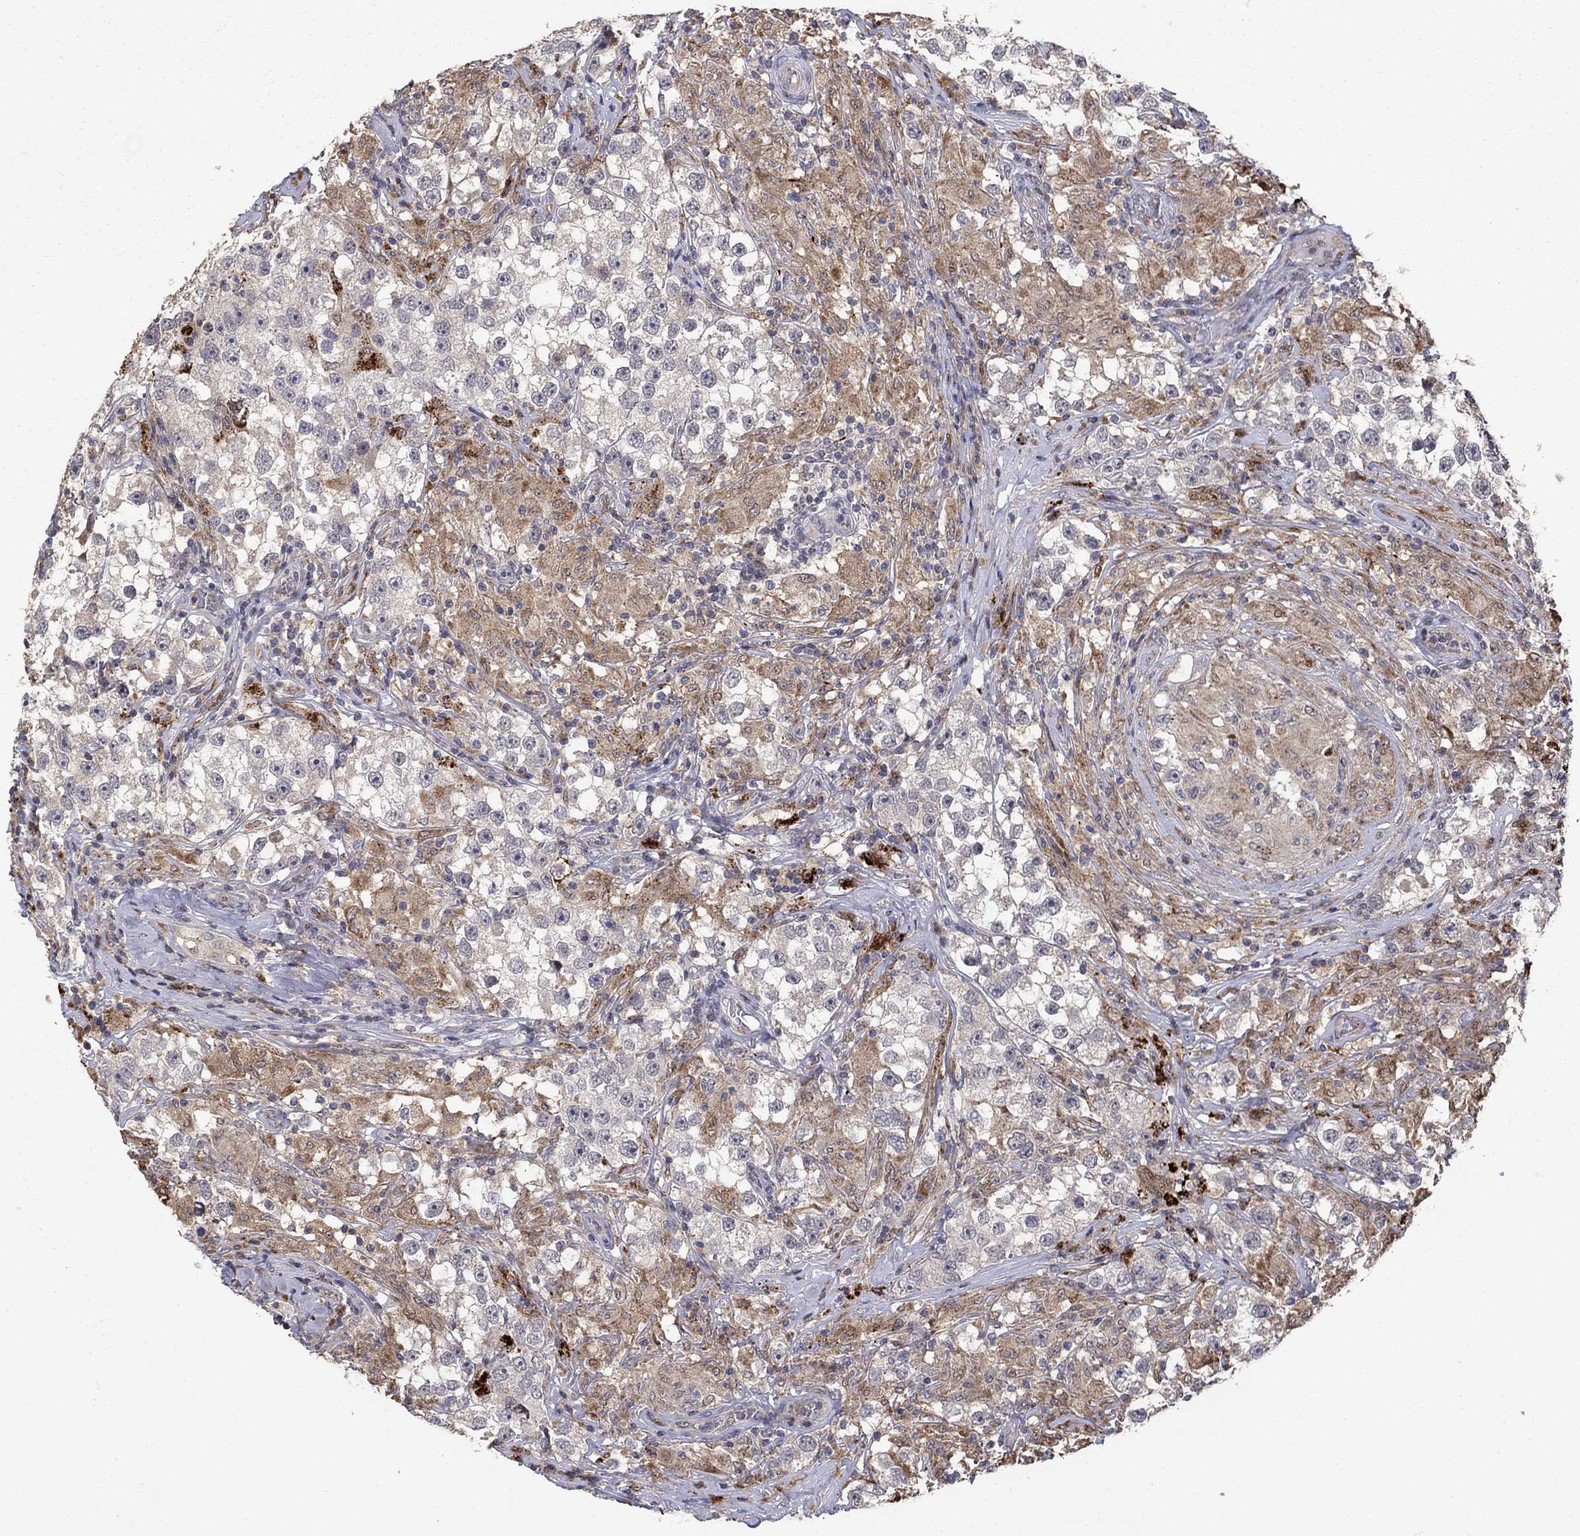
{"staining": {"intensity": "negative", "quantity": "none", "location": "none"}, "tissue": "testis cancer", "cell_type": "Tumor cells", "image_type": "cancer", "snomed": [{"axis": "morphology", "description": "Seminoma, NOS"}, {"axis": "topography", "description": "Testis"}], "caption": "Tumor cells are negative for brown protein staining in testis cancer.", "gene": "LPCAT4", "patient": {"sex": "male", "age": 46}}